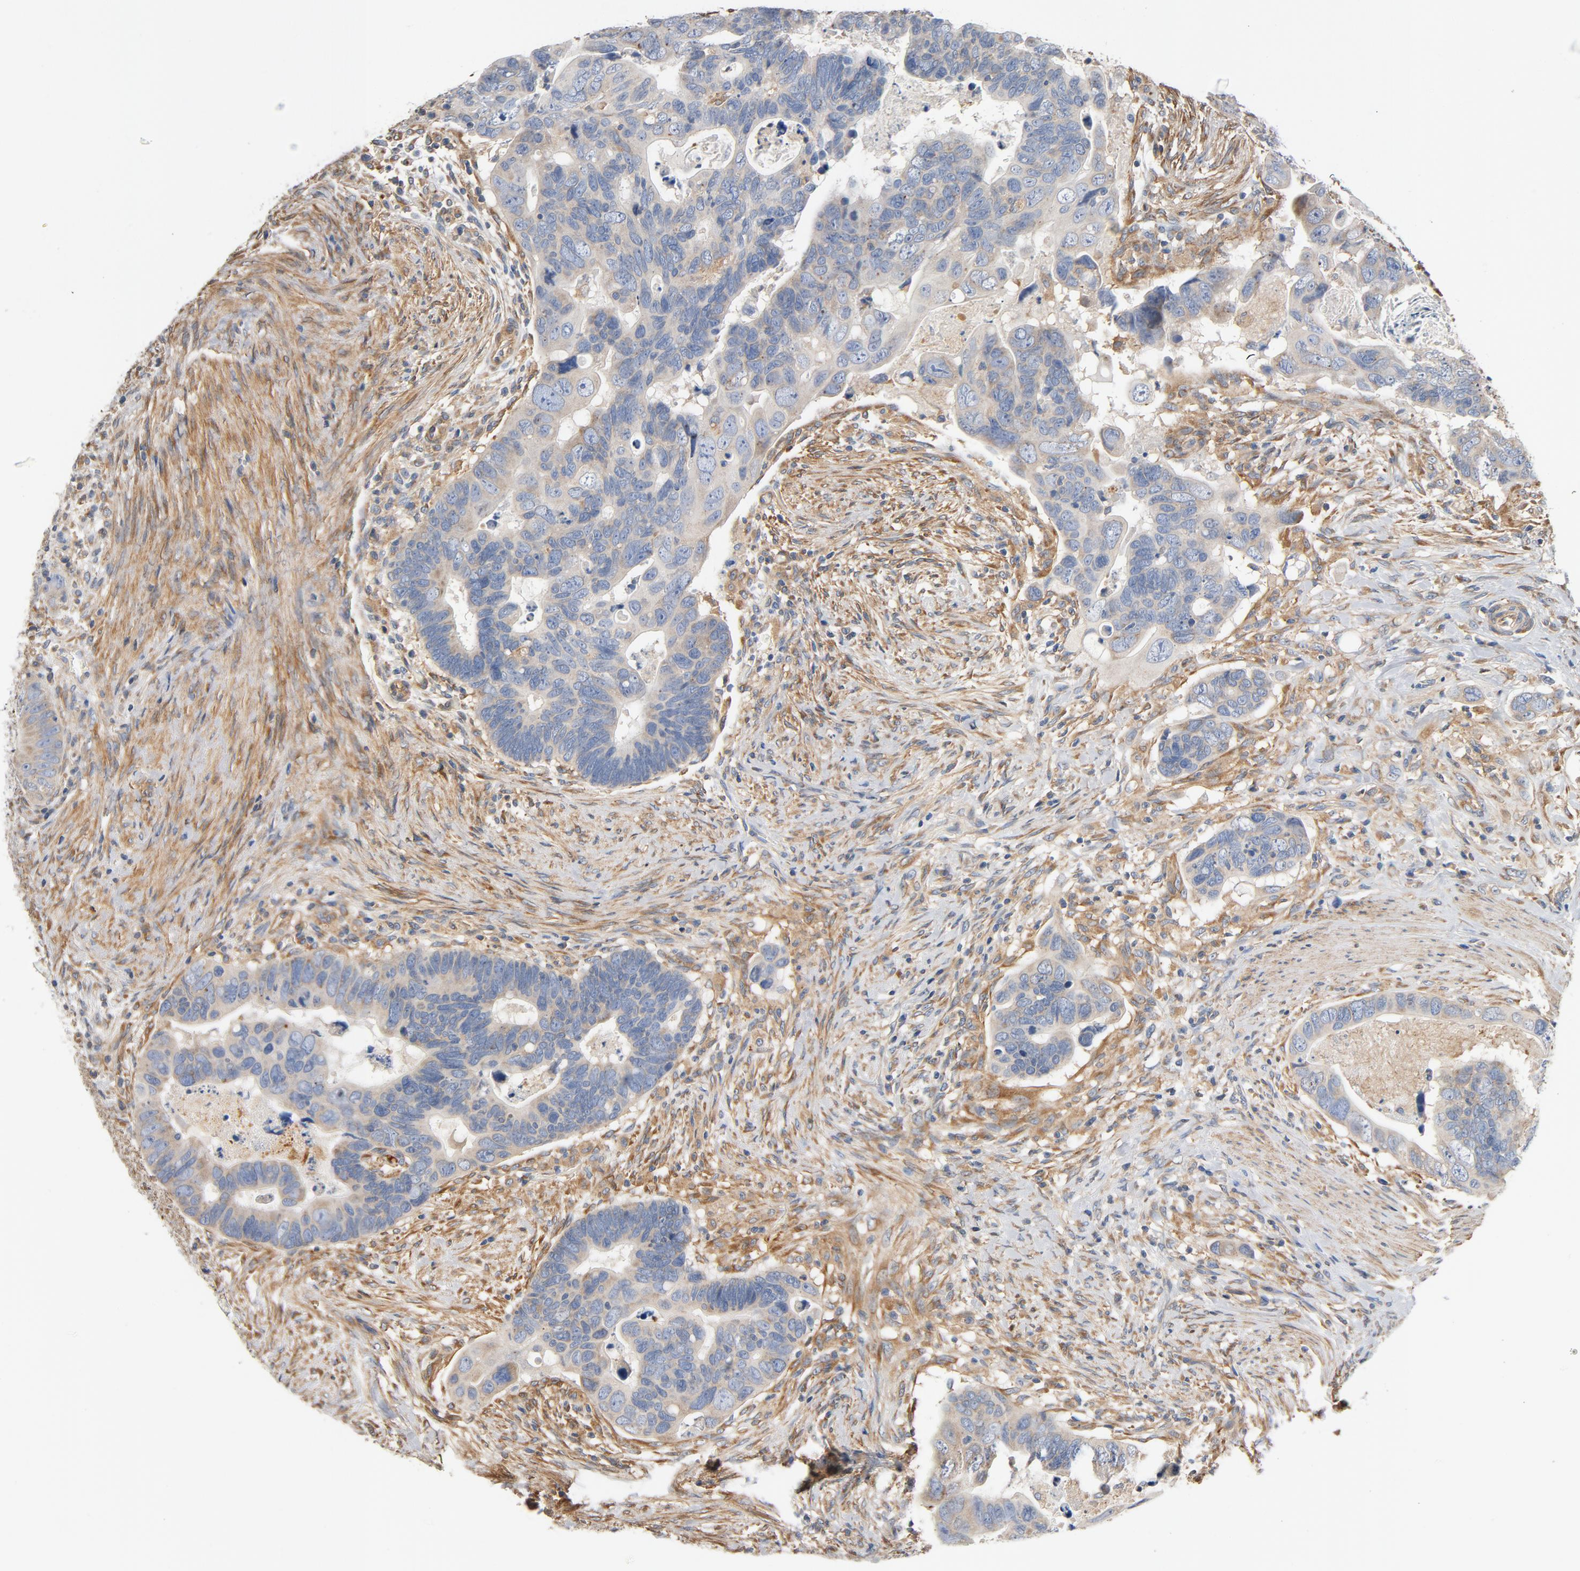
{"staining": {"intensity": "negative", "quantity": "none", "location": "none"}, "tissue": "colorectal cancer", "cell_type": "Tumor cells", "image_type": "cancer", "snomed": [{"axis": "morphology", "description": "Adenocarcinoma, NOS"}, {"axis": "topography", "description": "Rectum"}], "caption": "This is a photomicrograph of immunohistochemistry (IHC) staining of colorectal cancer, which shows no expression in tumor cells.", "gene": "ILK", "patient": {"sex": "male", "age": 53}}